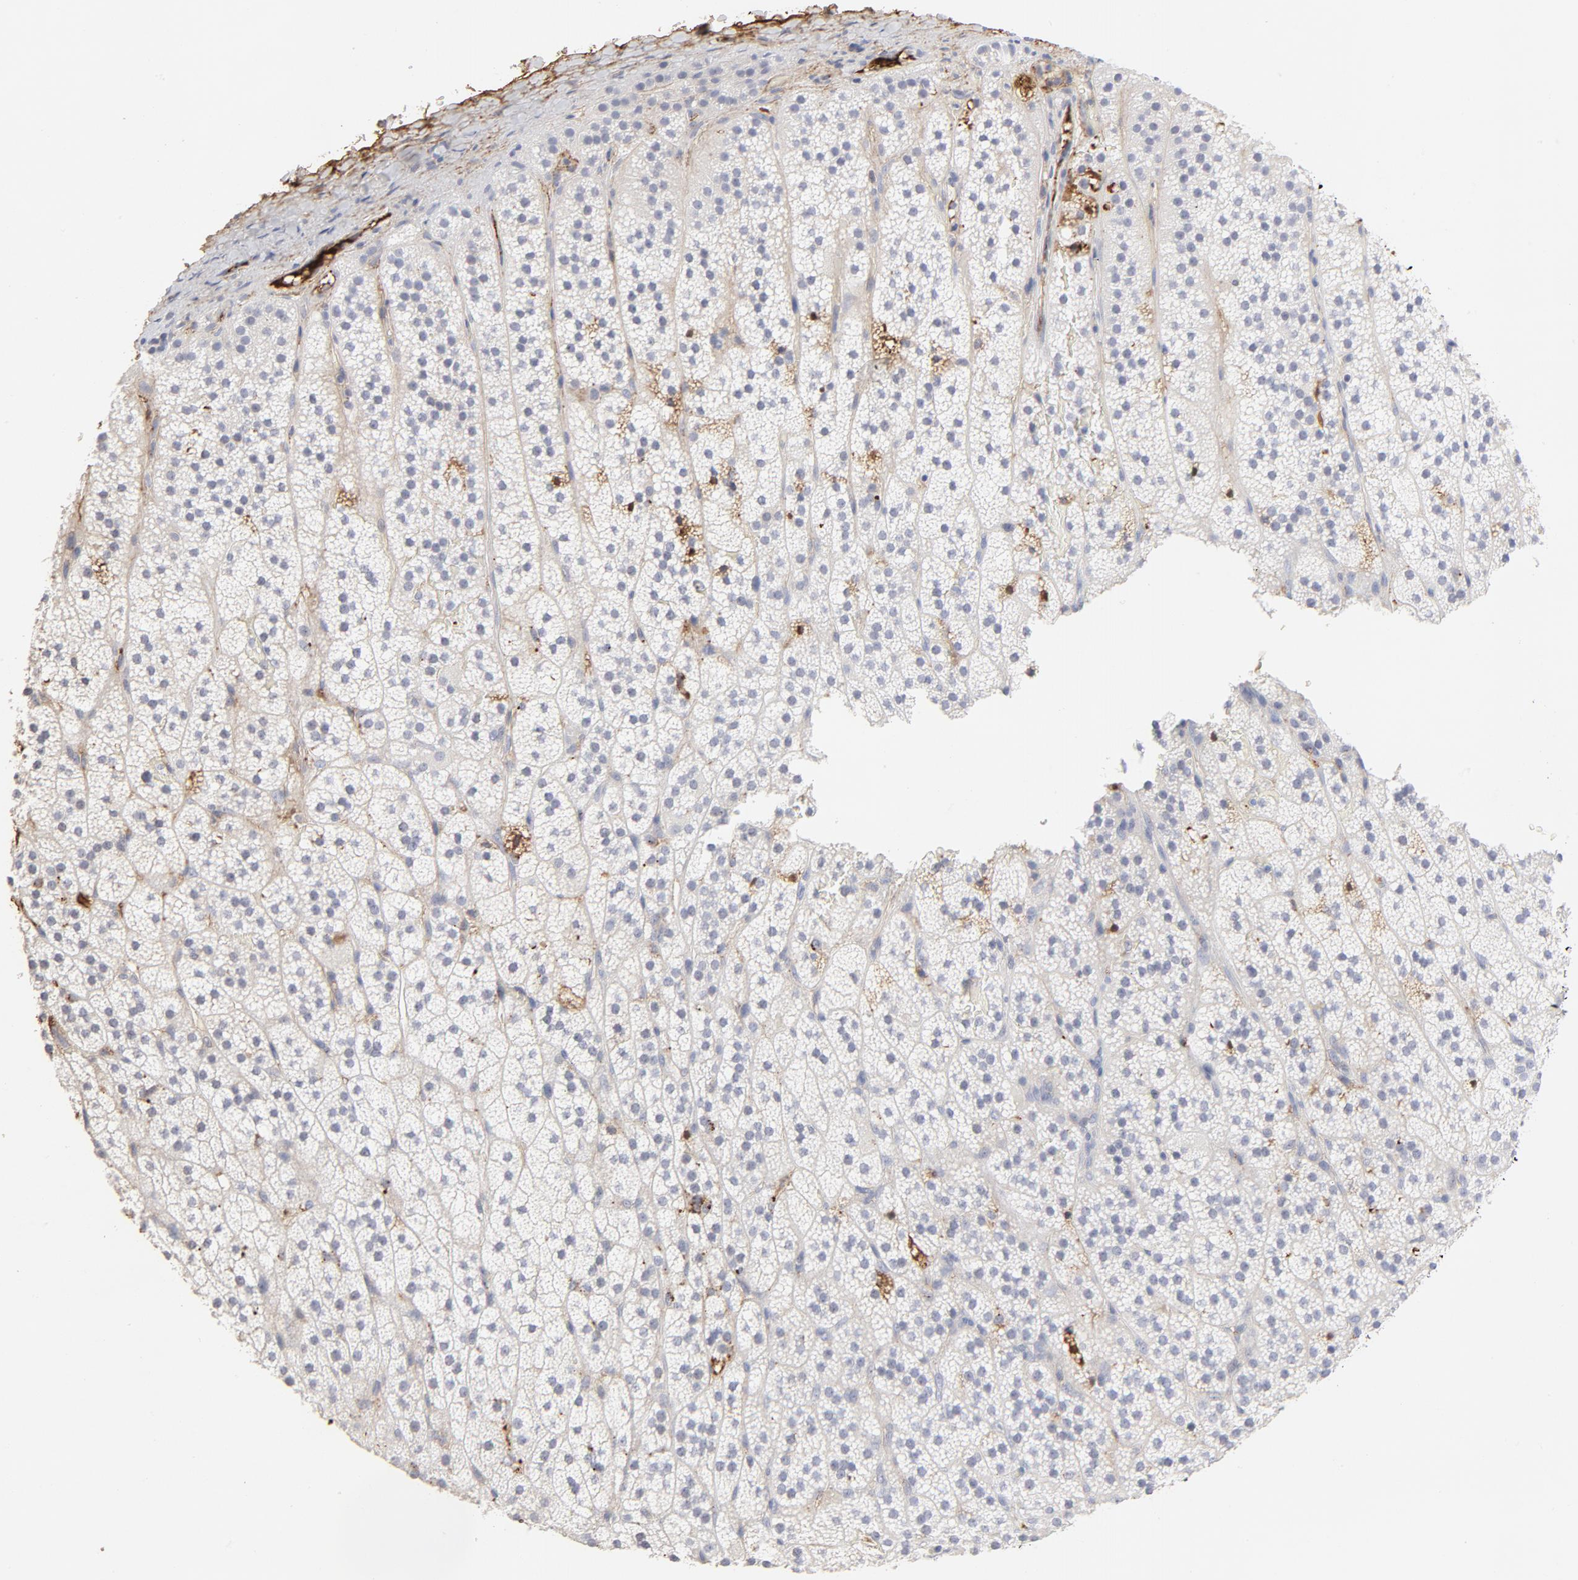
{"staining": {"intensity": "negative", "quantity": "none", "location": "none"}, "tissue": "adrenal gland", "cell_type": "Glandular cells", "image_type": "normal", "snomed": [{"axis": "morphology", "description": "Normal tissue, NOS"}, {"axis": "topography", "description": "Adrenal gland"}], "caption": "This is an immunohistochemistry (IHC) histopathology image of unremarkable adrenal gland. There is no positivity in glandular cells.", "gene": "PLAT", "patient": {"sex": "male", "age": 35}}